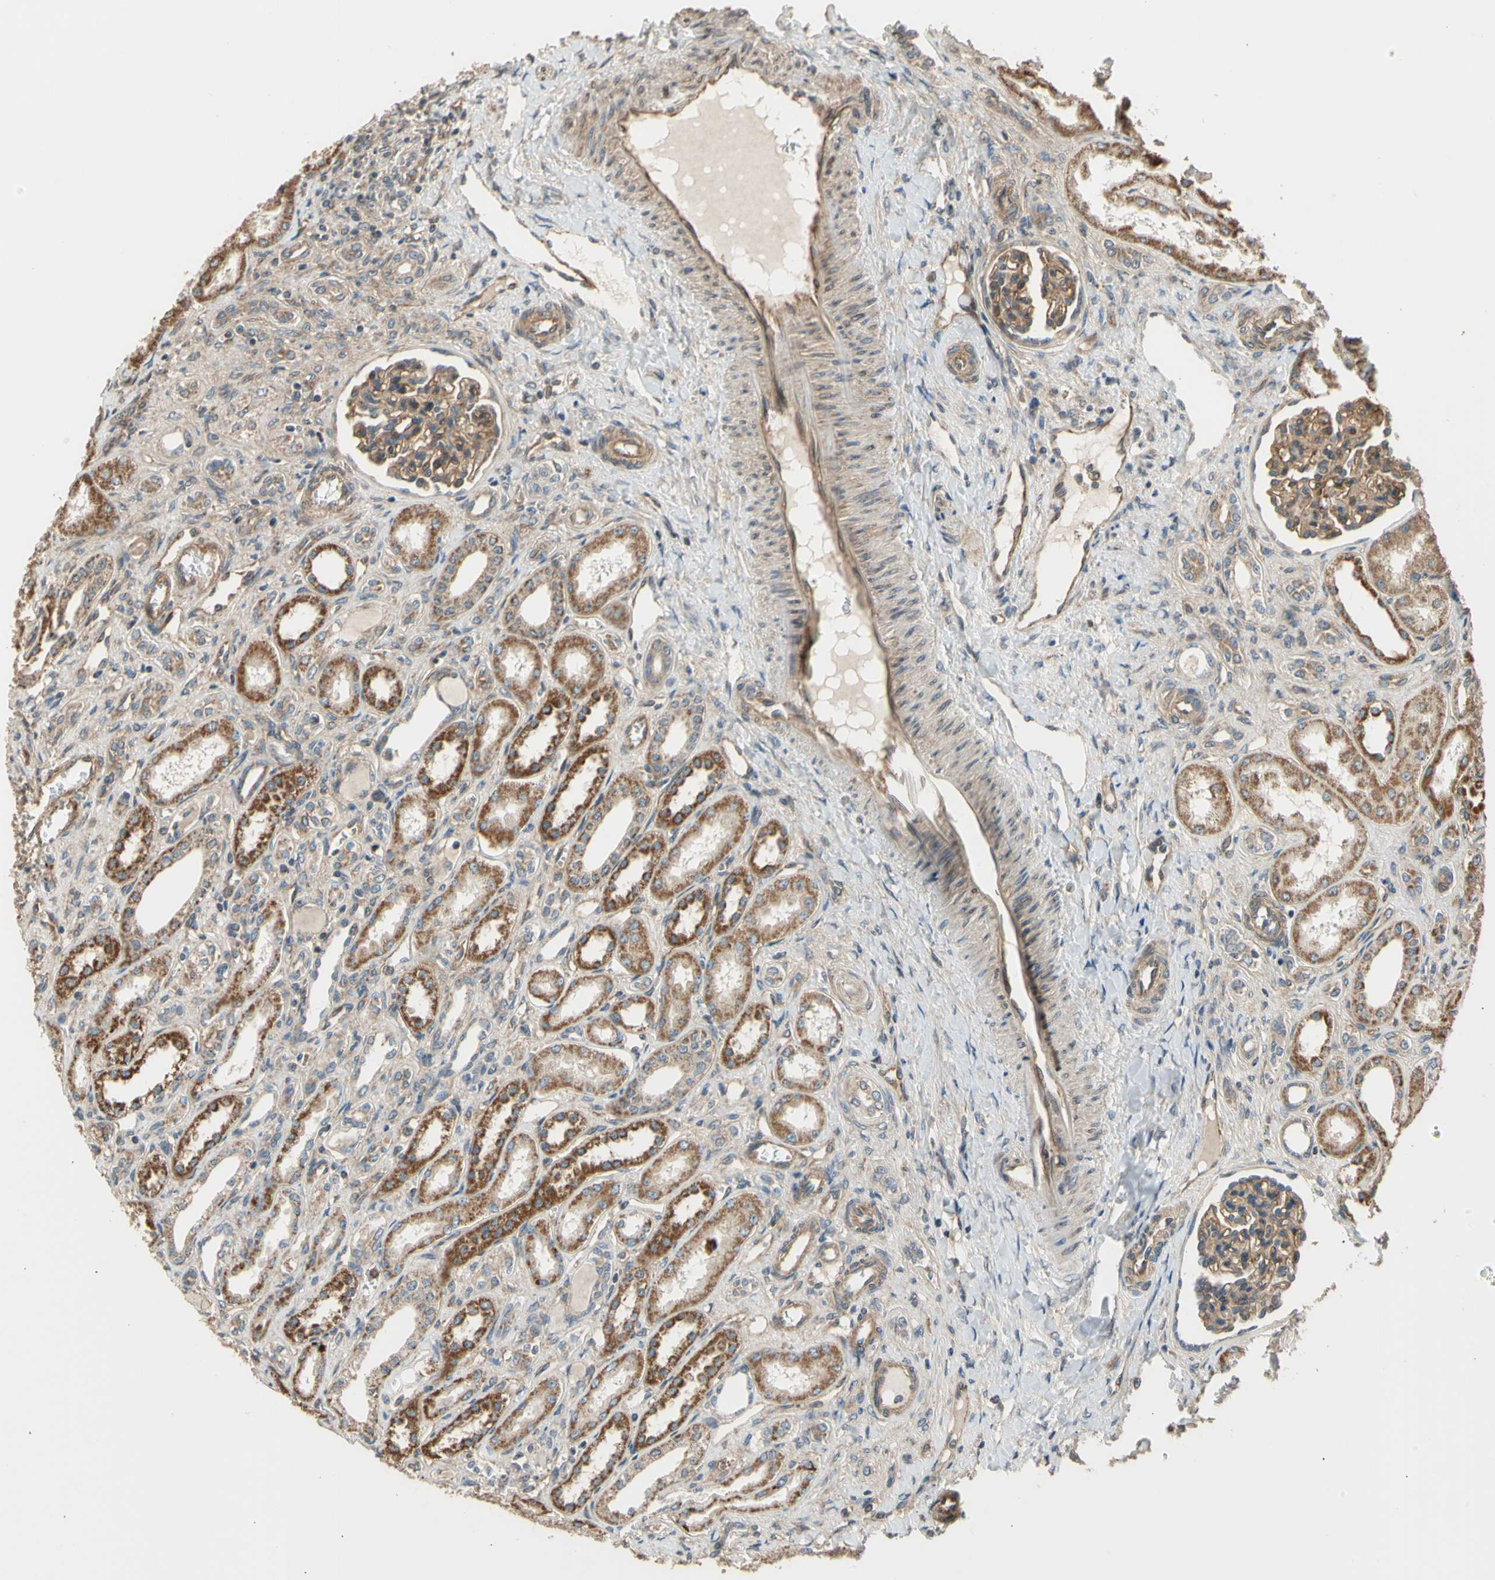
{"staining": {"intensity": "moderate", "quantity": ">75%", "location": "cytoplasmic/membranous"}, "tissue": "kidney", "cell_type": "Cells in glomeruli", "image_type": "normal", "snomed": [{"axis": "morphology", "description": "Normal tissue, NOS"}, {"axis": "topography", "description": "Kidney"}], "caption": "Moderate cytoplasmic/membranous positivity is present in about >75% of cells in glomeruli in unremarkable kidney. The staining is performed using DAB (3,3'-diaminobenzidine) brown chromogen to label protein expression. The nuclei are counter-stained blue using hematoxylin.", "gene": "EFNB2", "patient": {"sex": "male", "age": 7}}